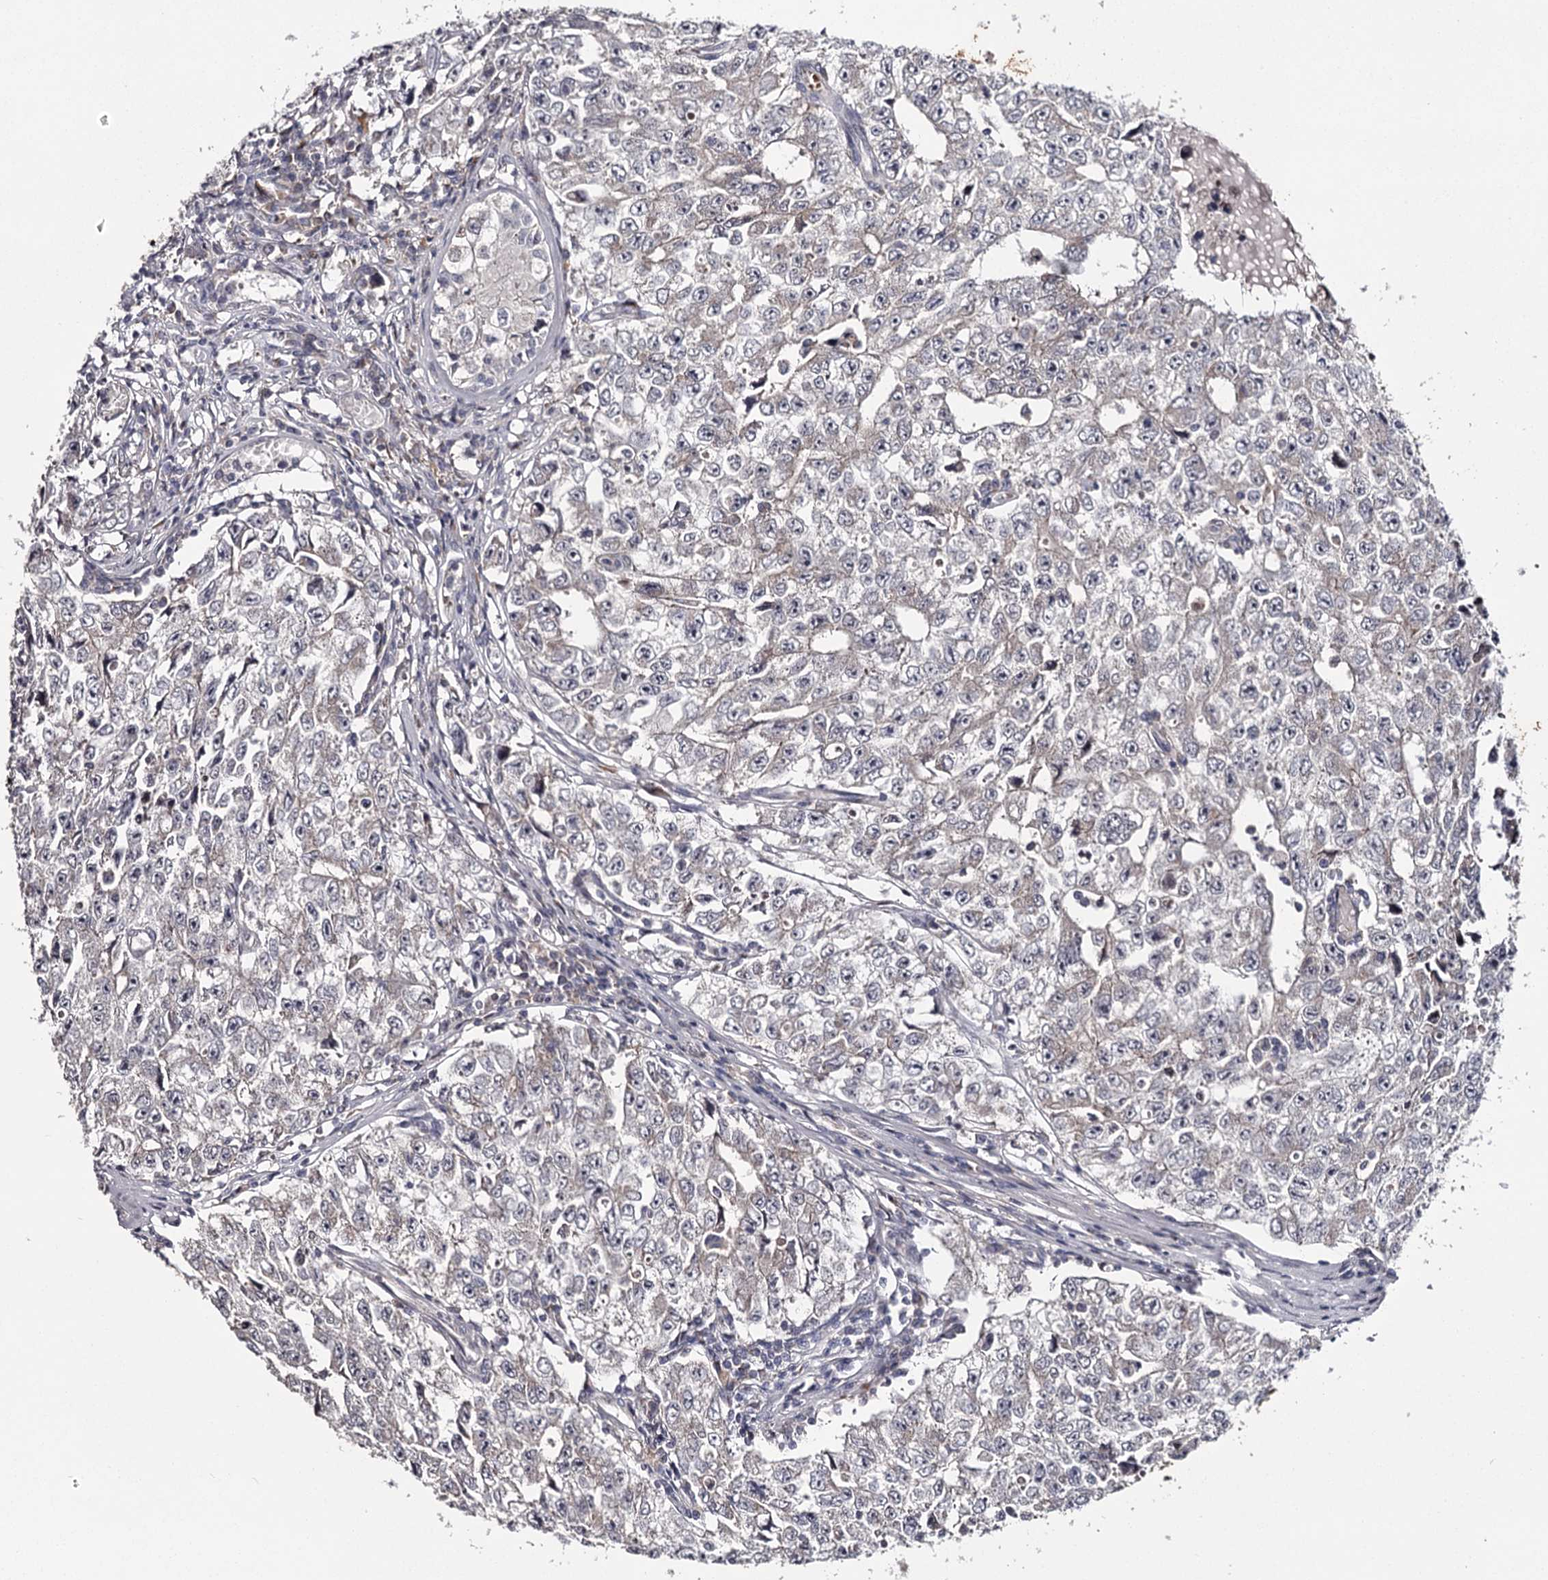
{"staining": {"intensity": "negative", "quantity": "none", "location": "none"}, "tissue": "testis cancer", "cell_type": "Tumor cells", "image_type": "cancer", "snomed": [{"axis": "morphology", "description": "Carcinoma, Embryonal, NOS"}, {"axis": "topography", "description": "Testis"}], "caption": "High power microscopy image of an immunohistochemistry photomicrograph of testis cancer (embryonal carcinoma), revealing no significant expression in tumor cells.", "gene": "RASSF6", "patient": {"sex": "male", "age": 17}}